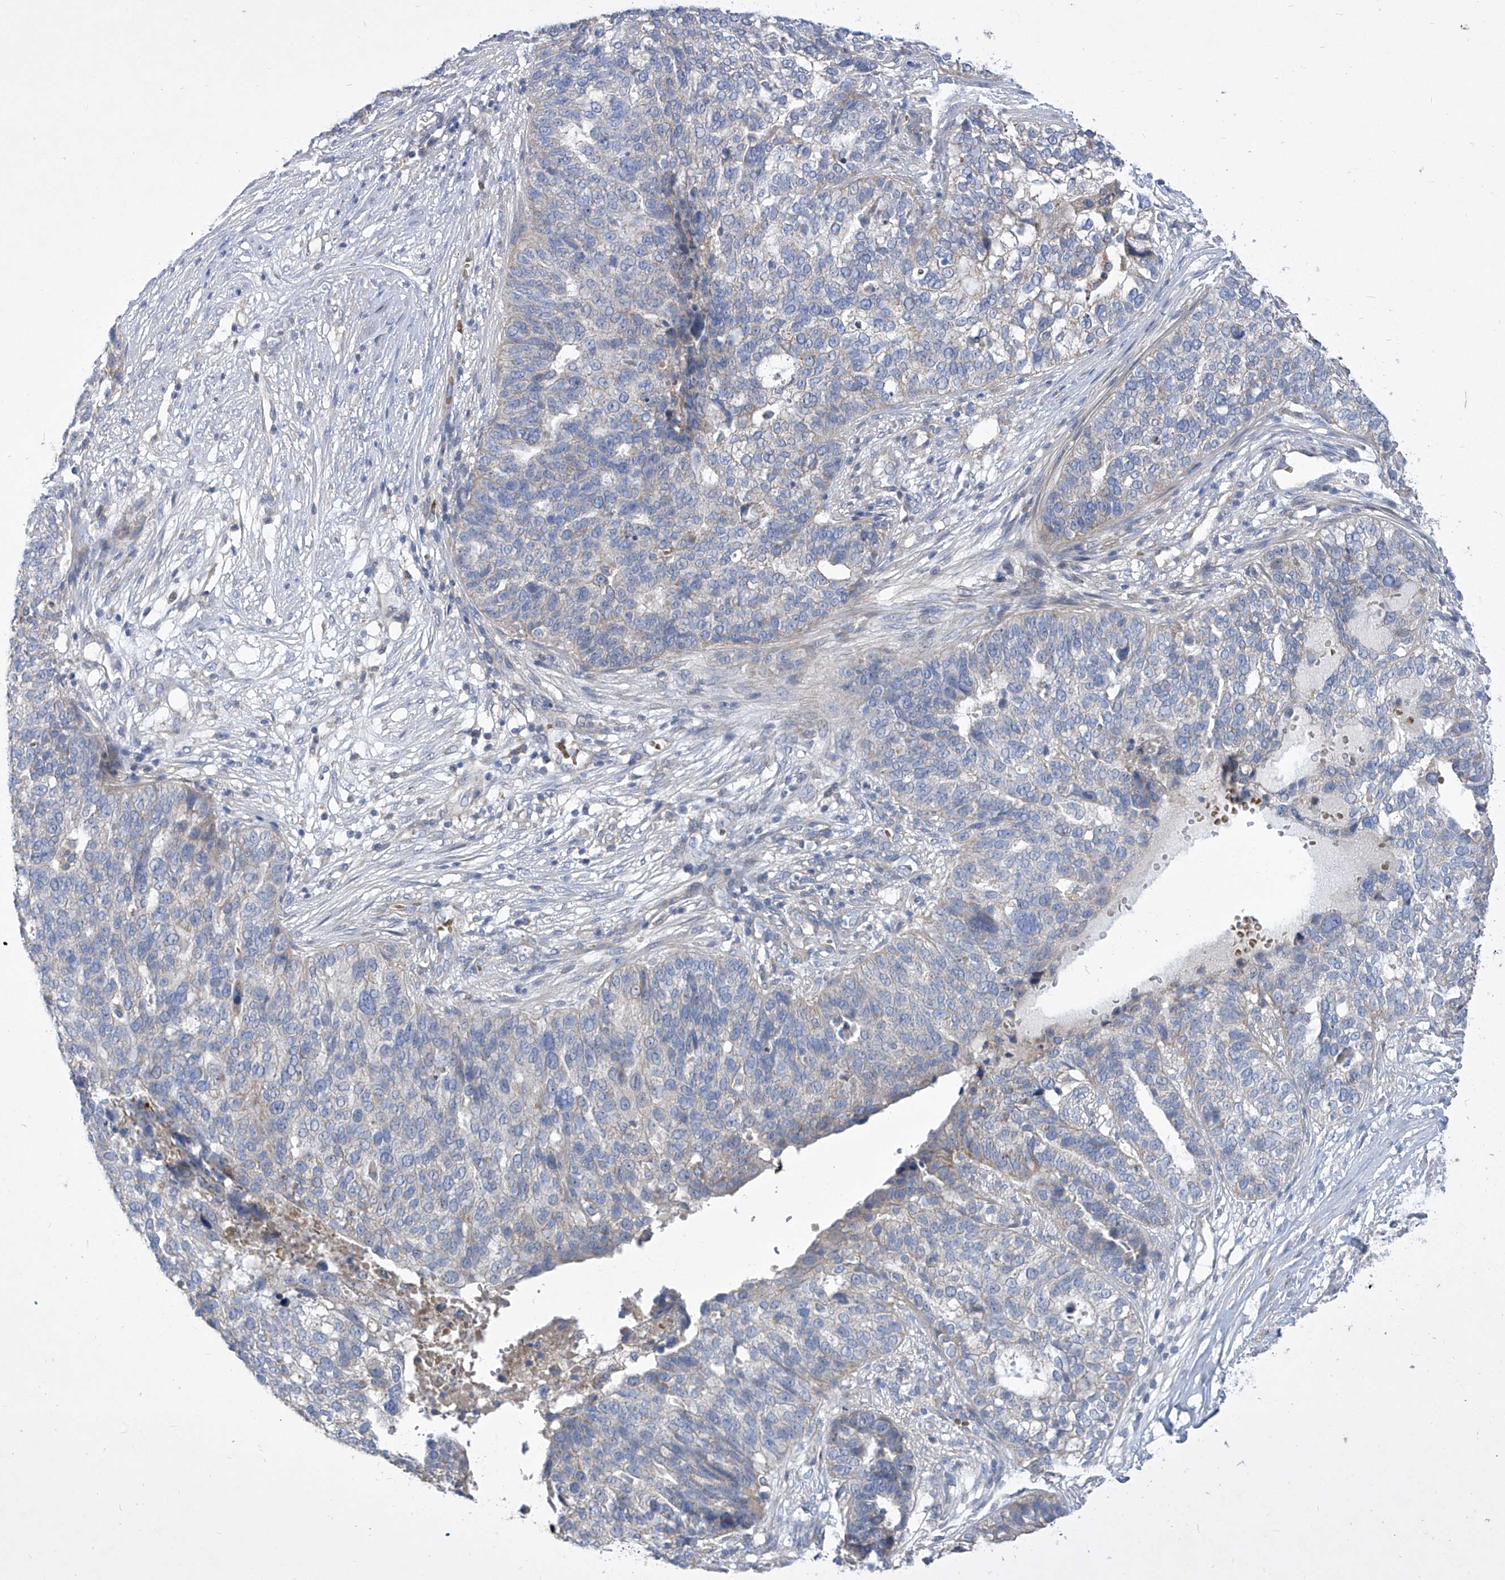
{"staining": {"intensity": "negative", "quantity": "none", "location": "none"}, "tissue": "ovarian cancer", "cell_type": "Tumor cells", "image_type": "cancer", "snomed": [{"axis": "morphology", "description": "Cystadenocarcinoma, serous, NOS"}, {"axis": "topography", "description": "Ovary"}], "caption": "The micrograph displays no staining of tumor cells in serous cystadenocarcinoma (ovarian).", "gene": "COQ3", "patient": {"sex": "female", "age": 59}}